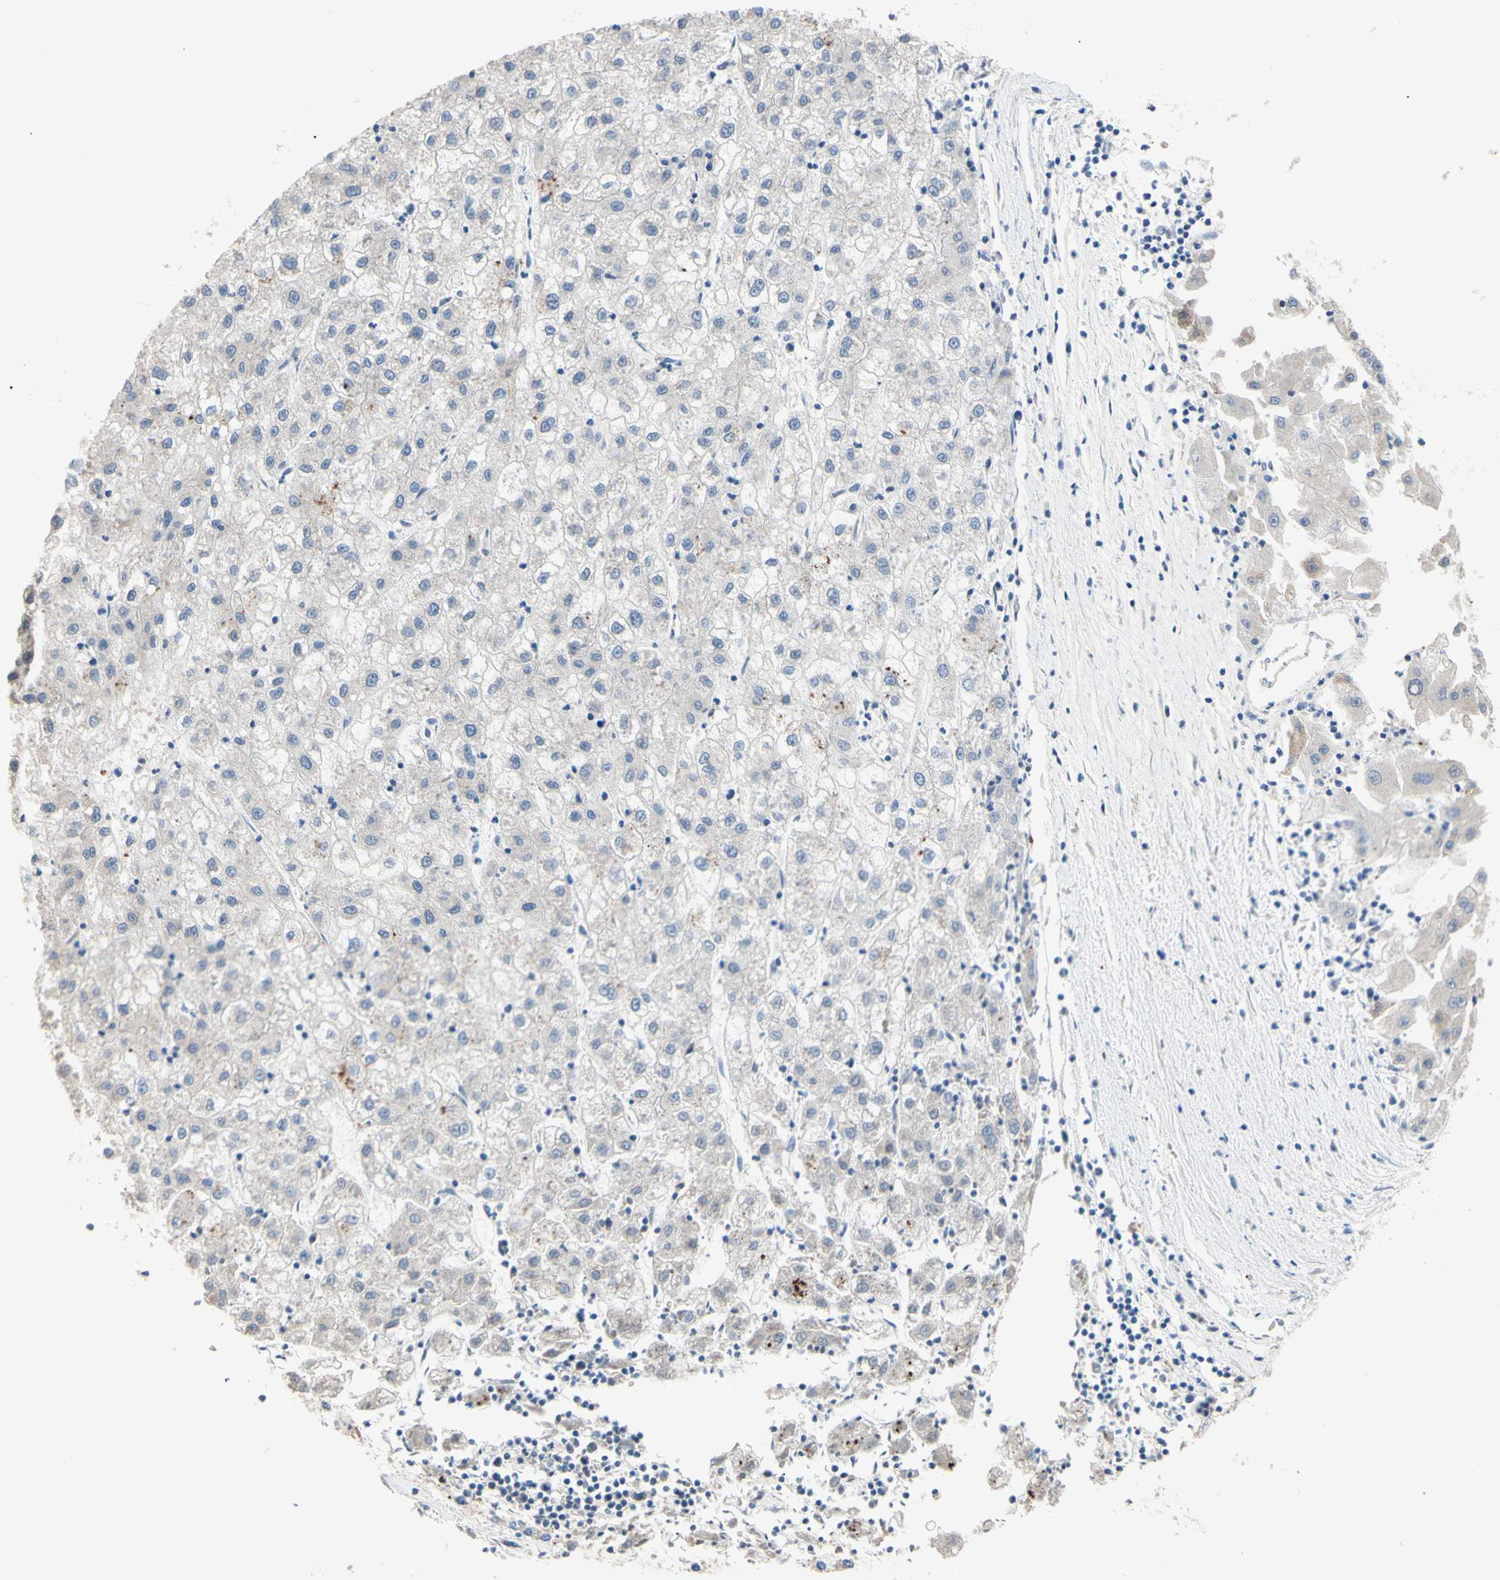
{"staining": {"intensity": "negative", "quantity": "none", "location": "none"}, "tissue": "liver cancer", "cell_type": "Tumor cells", "image_type": "cancer", "snomed": [{"axis": "morphology", "description": "Carcinoma, Hepatocellular, NOS"}, {"axis": "topography", "description": "Liver"}], "caption": "Immunohistochemistry image of neoplastic tissue: human liver cancer stained with DAB reveals no significant protein positivity in tumor cells. (Stains: DAB immunohistochemistry with hematoxylin counter stain, Microscopy: brightfield microscopy at high magnification).", "gene": "CDON", "patient": {"sex": "male", "age": 72}}